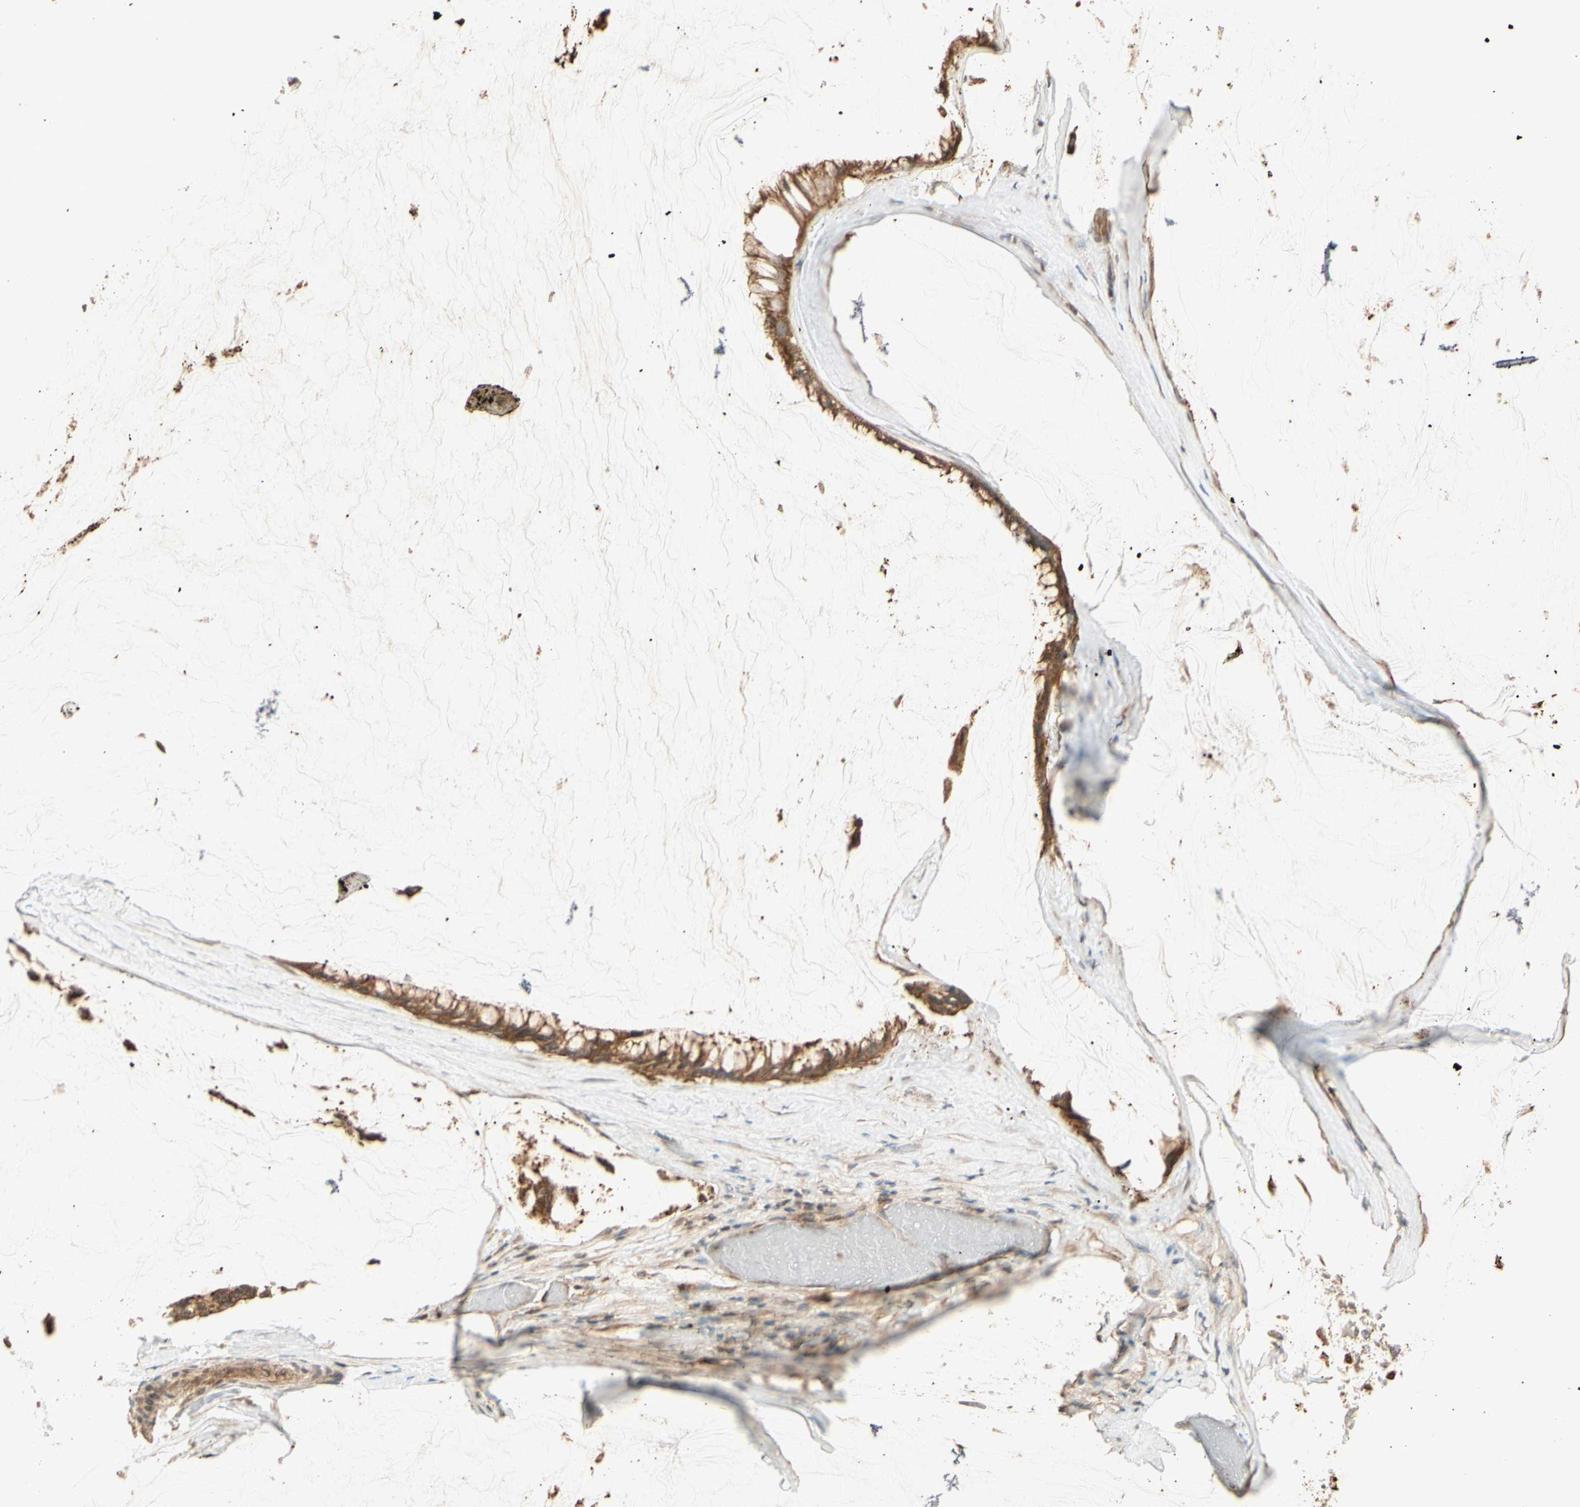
{"staining": {"intensity": "moderate", "quantity": ">75%", "location": "cytoplasmic/membranous"}, "tissue": "ovarian cancer", "cell_type": "Tumor cells", "image_type": "cancer", "snomed": [{"axis": "morphology", "description": "Cystadenocarcinoma, mucinous, NOS"}, {"axis": "topography", "description": "Ovary"}], "caption": "Ovarian cancer (mucinous cystadenocarcinoma) was stained to show a protein in brown. There is medium levels of moderate cytoplasmic/membranous expression in about >75% of tumor cells.", "gene": "EPHA8", "patient": {"sex": "female", "age": 39}}